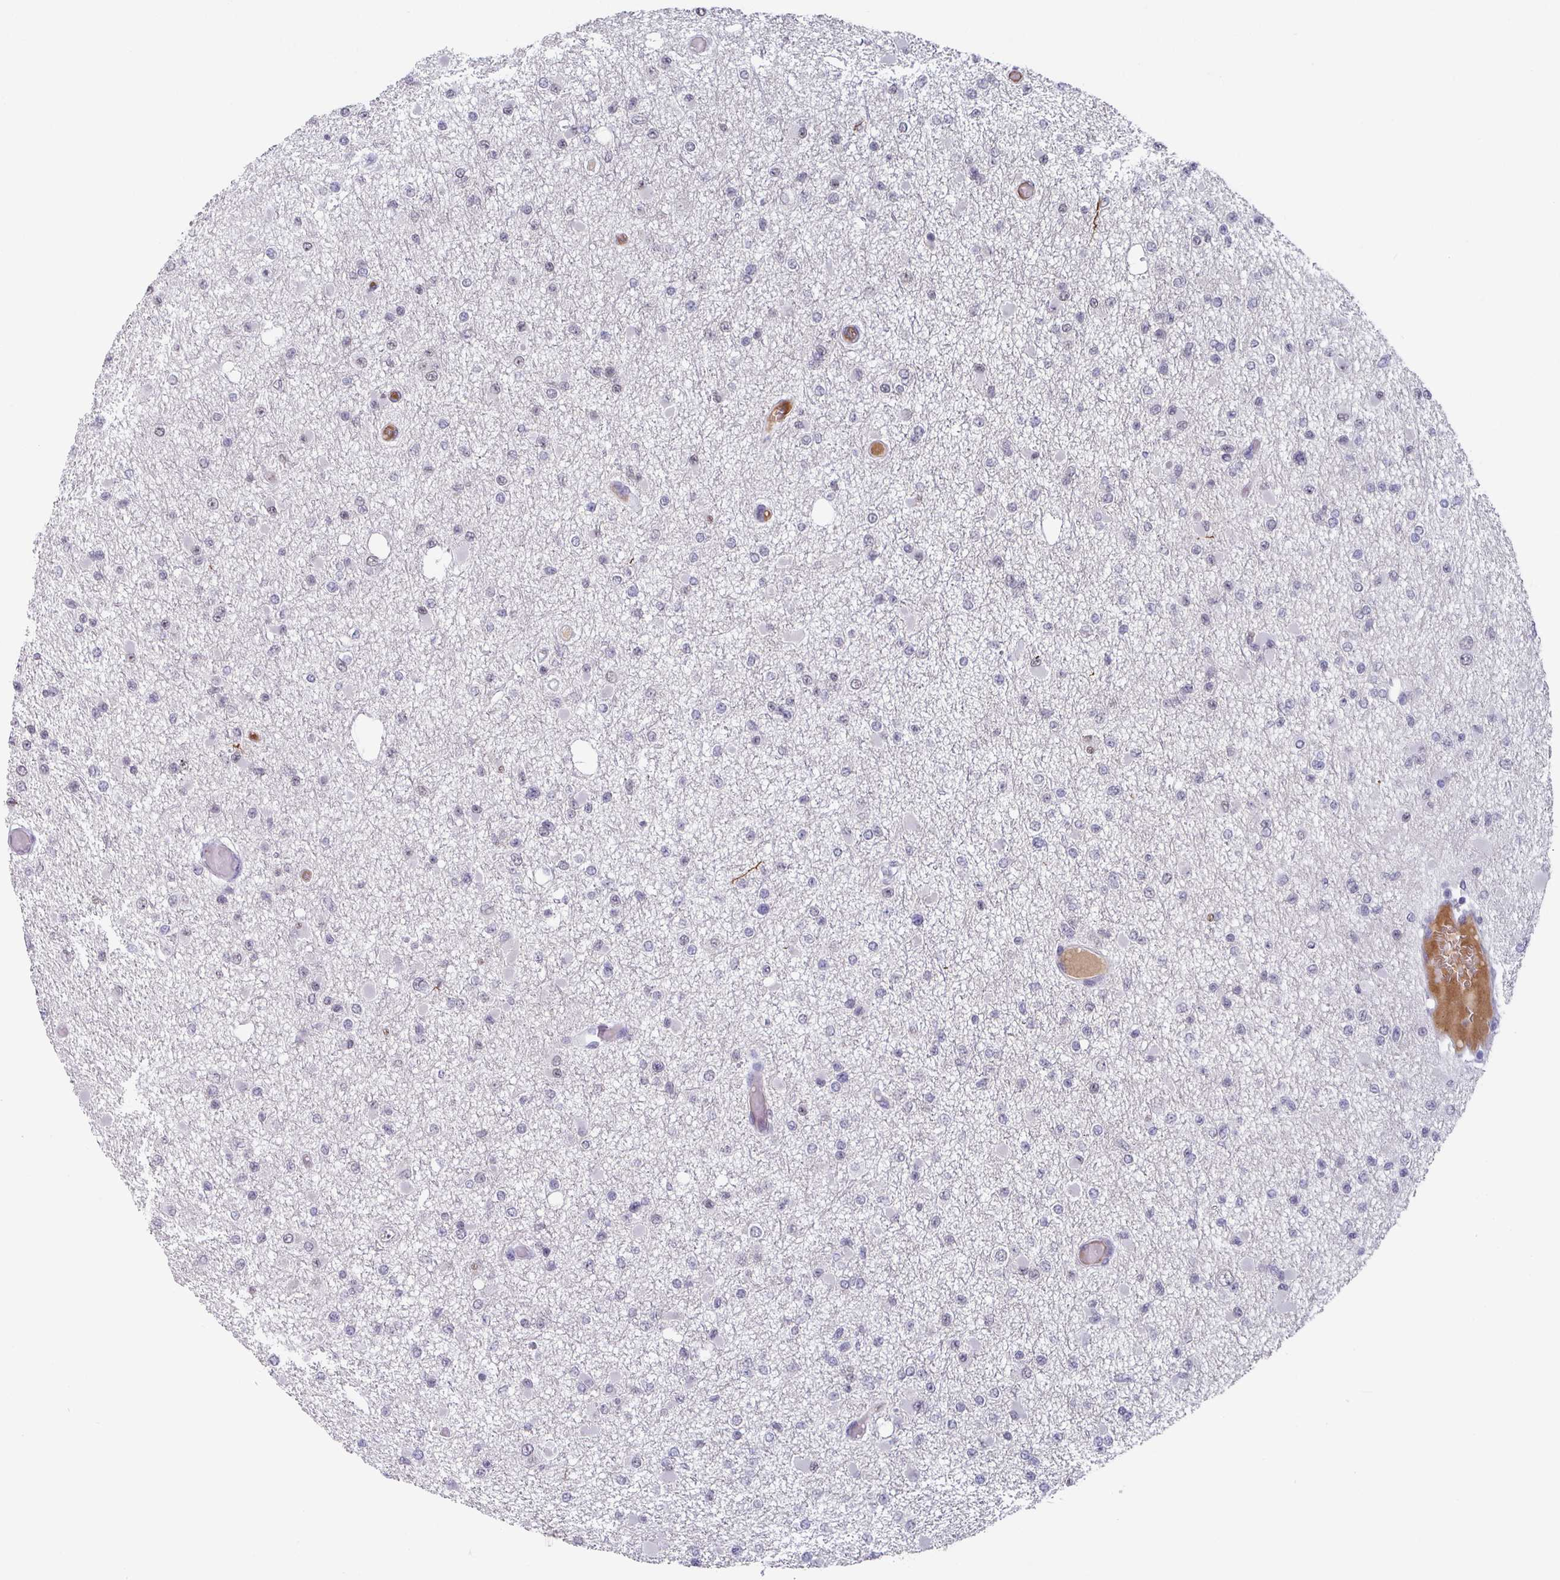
{"staining": {"intensity": "negative", "quantity": "none", "location": "none"}, "tissue": "glioma", "cell_type": "Tumor cells", "image_type": "cancer", "snomed": [{"axis": "morphology", "description": "Glioma, malignant, Low grade"}, {"axis": "topography", "description": "Brain"}], "caption": "This is an IHC histopathology image of human malignant glioma (low-grade). There is no positivity in tumor cells.", "gene": "C1QB", "patient": {"sex": "female", "age": 22}}